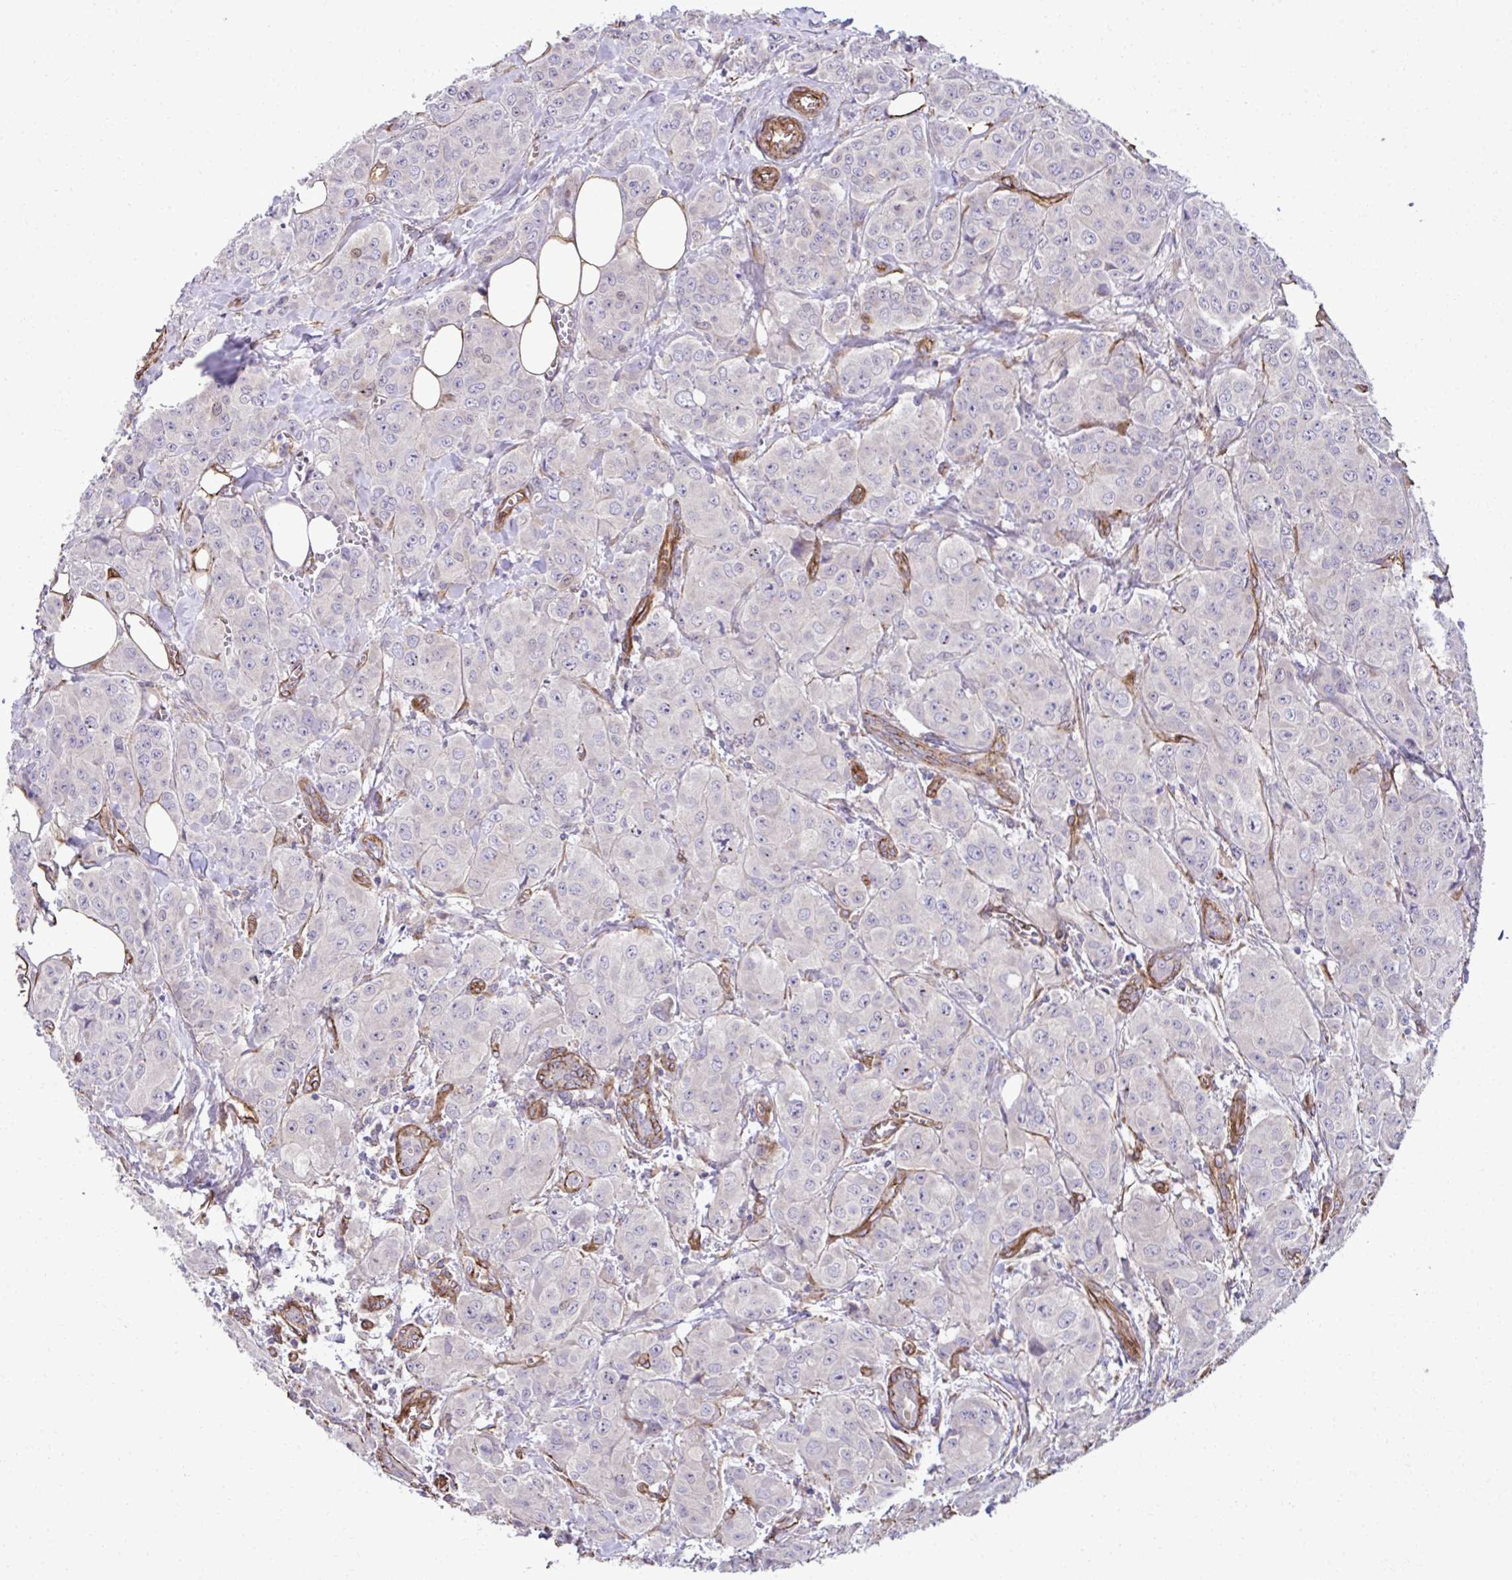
{"staining": {"intensity": "weak", "quantity": "<25%", "location": "cytoplasmic/membranous"}, "tissue": "breast cancer", "cell_type": "Tumor cells", "image_type": "cancer", "snomed": [{"axis": "morphology", "description": "Duct carcinoma"}, {"axis": "topography", "description": "Breast"}], "caption": "The image demonstrates no staining of tumor cells in breast intraductal carcinoma. Brightfield microscopy of immunohistochemistry (IHC) stained with DAB (brown) and hematoxylin (blue), captured at high magnification.", "gene": "TRIM52", "patient": {"sex": "female", "age": 43}}